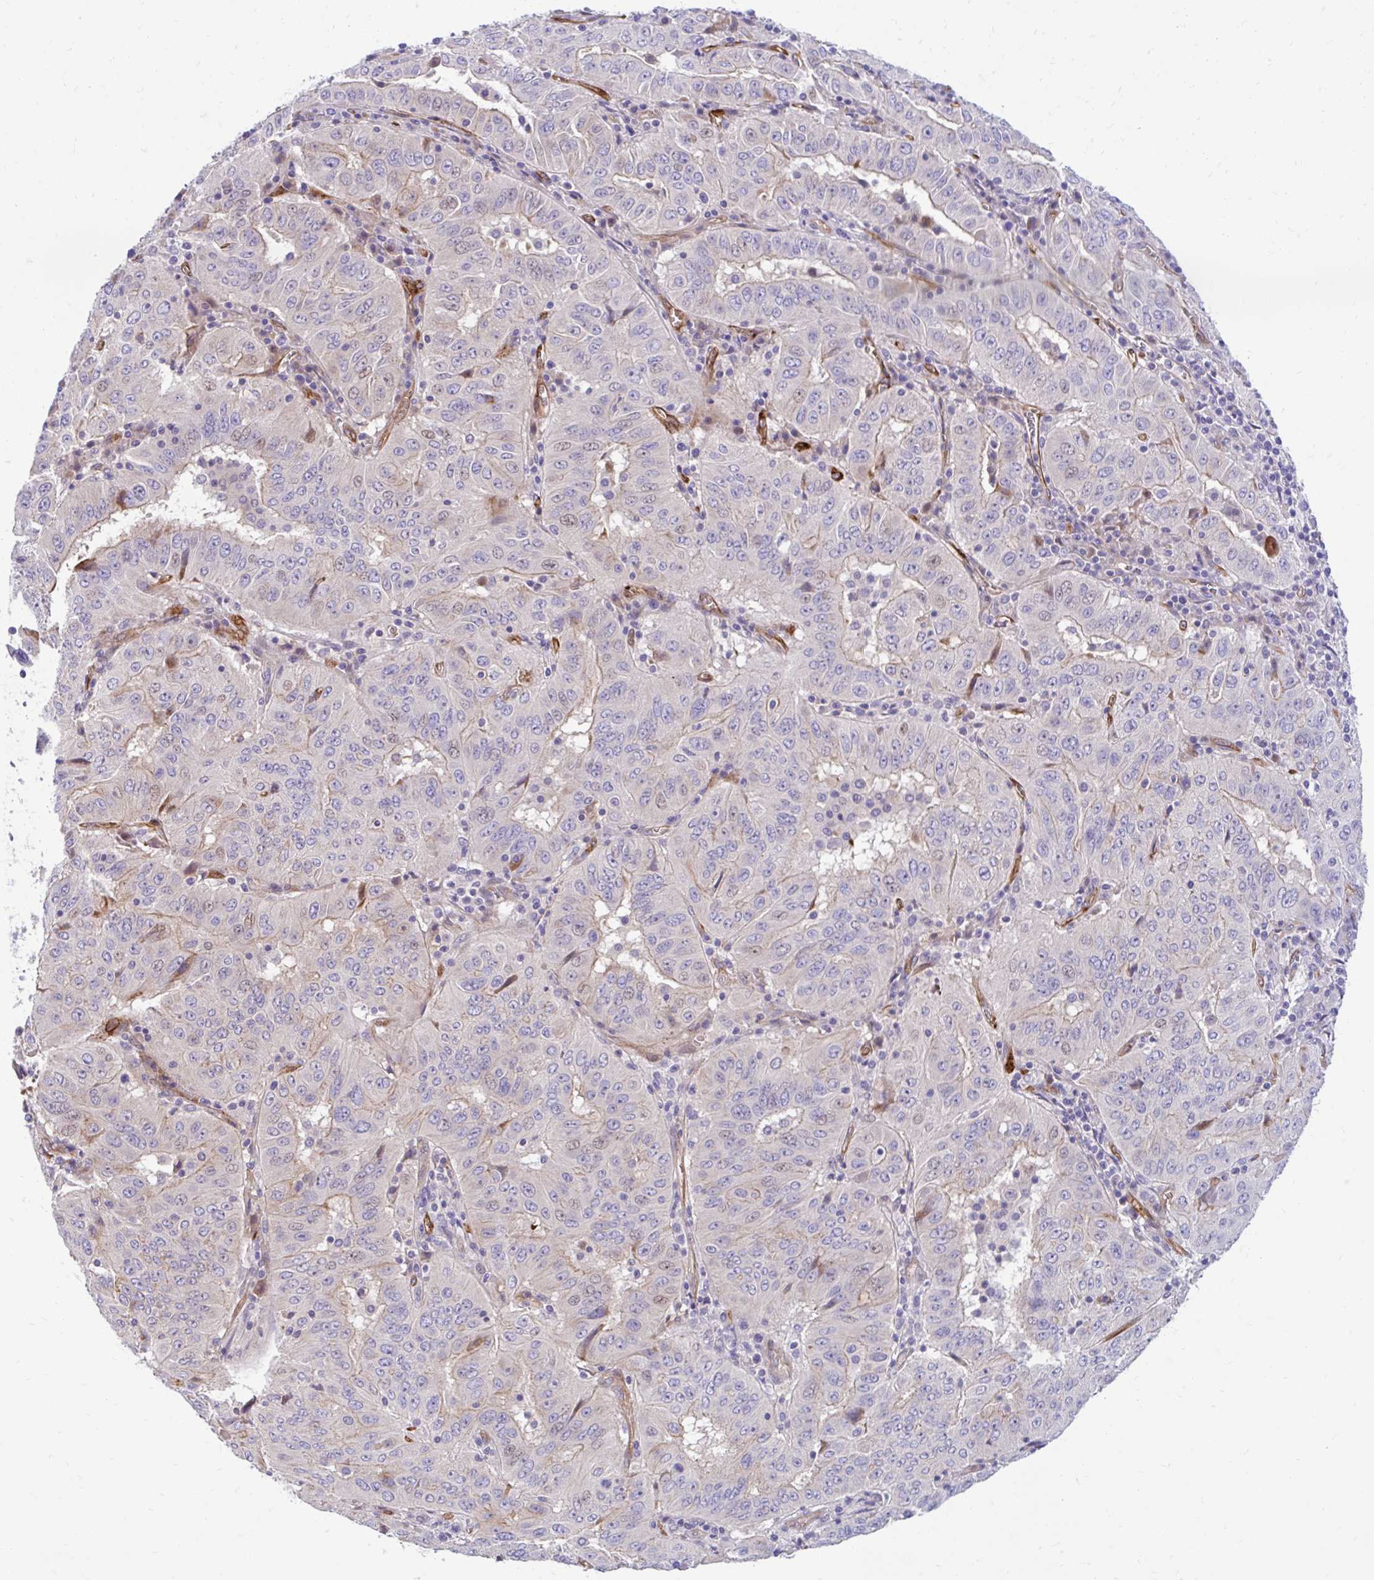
{"staining": {"intensity": "moderate", "quantity": "<25%", "location": "cytoplasmic/membranous,nuclear"}, "tissue": "pancreatic cancer", "cell_type": "Tumor cells", "image_type": "cancer", "snomed": [{"axis": "morphology", "description": "Adenocarcinoma, NOS"}, {"axis": "topography", "description": "Pancreas"}], "caption": "High-power microscopy captured an IHC image of pancreatic cancer (adenocarcinoma), revealing moderate cytoplasmic/membranous and nuclear staining in about <25% of tumor cells.", "gene": "ESPNL", "patient": {"sex": "male", "age": 63}}